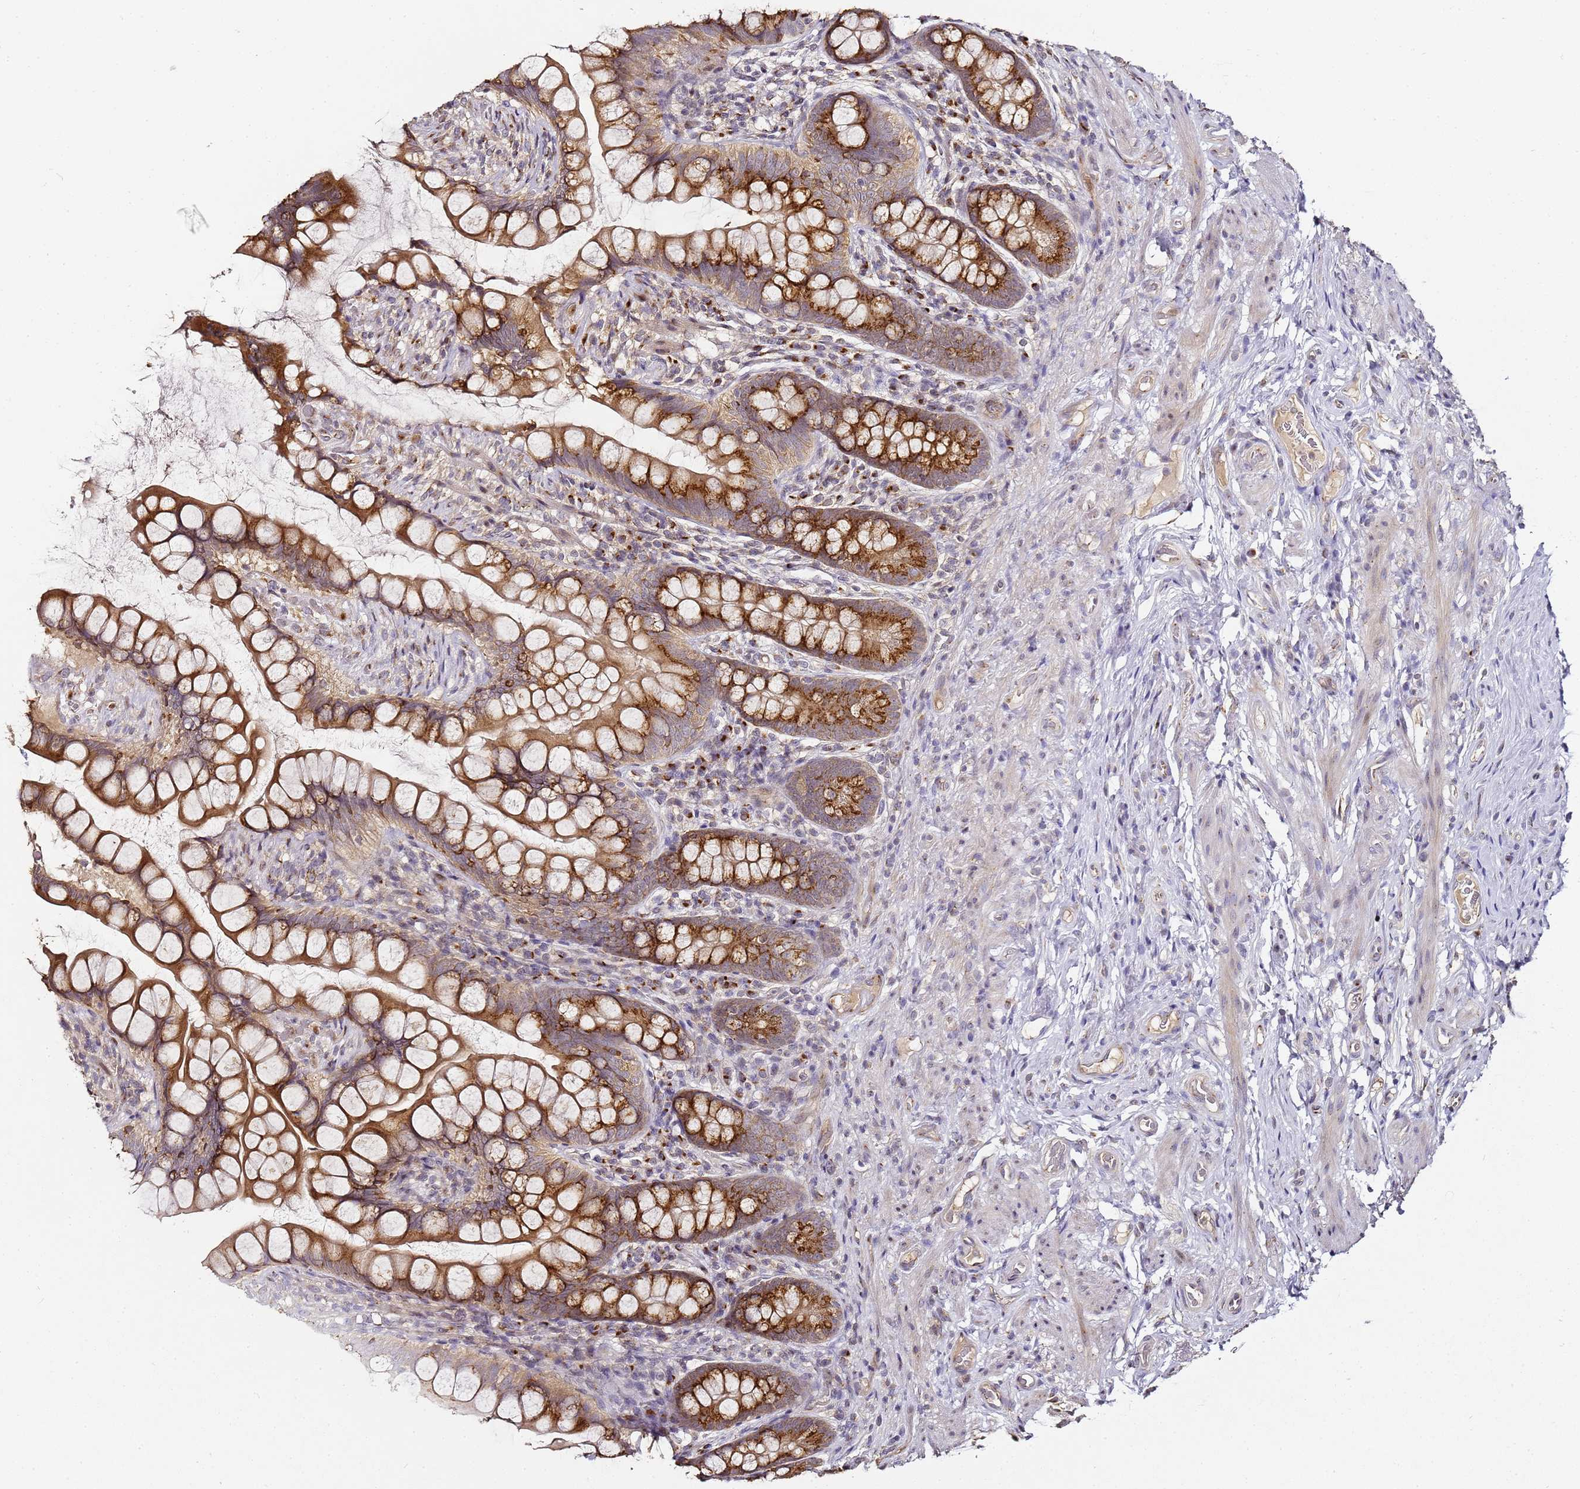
{"staining": {"intensity": "strong", "quantity": "25%-75%", "location": "cytoplasmic/membranous"}, "tissue": "small intestine", "cell_type": "Glandular cells", "image_type": "normal", "snomed": [{"axis": "morphology", "description": "Normal tissue, NOS"}, {"axis": "topography", "description": "Small intestine"}], "caption": "IHC micrograph of normal small intestine stained for a protein (brown), which reveals high levels of strong cytoplasmic/membranous expression in approximately 25%-75% of glandular cells.", "gene": "MRPL49", "patient": {"sex": "male", "age": 70}}